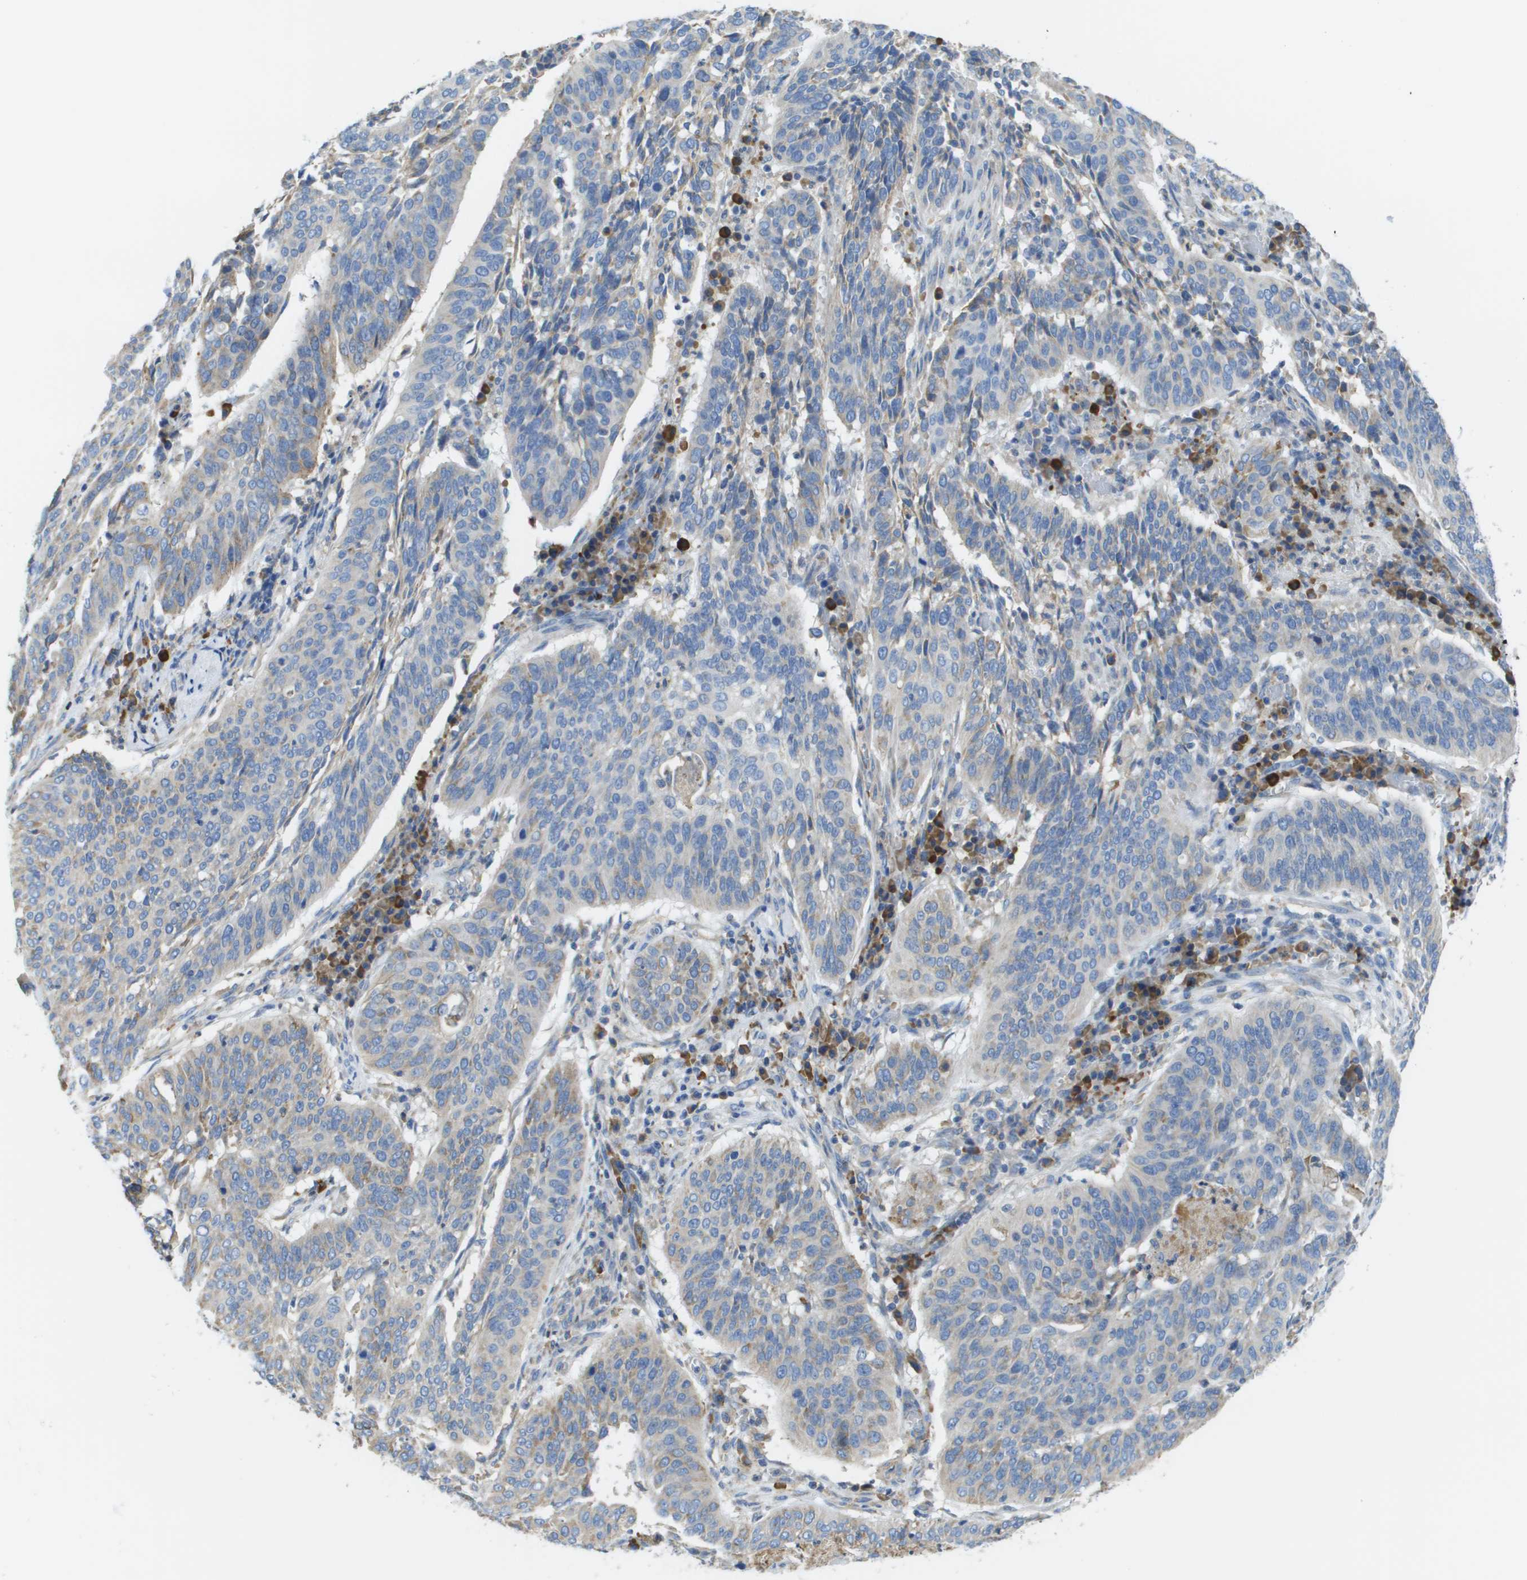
{"staining": {"intensity": "weak", "quantity": "25%-75%", "location": "cytoplasmic/membranous"}, "tissue": "cervical cancer", "cell_type": "Tumor cells", "image_type": "cancer", "snomed": [{"axis": "morphology", "description": "Normal tissue, NOS"}, {"axis": "morphology", "description": "Squamous cell carcinoma, NOS"}, {"axis": "topography", "description": "Cervix"}], "caption": "This is a photomicrograph of IHC staining of cervical cancer (squamous cell carcinoma), which shows weak expression in the cytoplasmic/membranous of tumor cells.", "gene": "SDR42E1", "patient": {"sex": "female", "age": 39}}